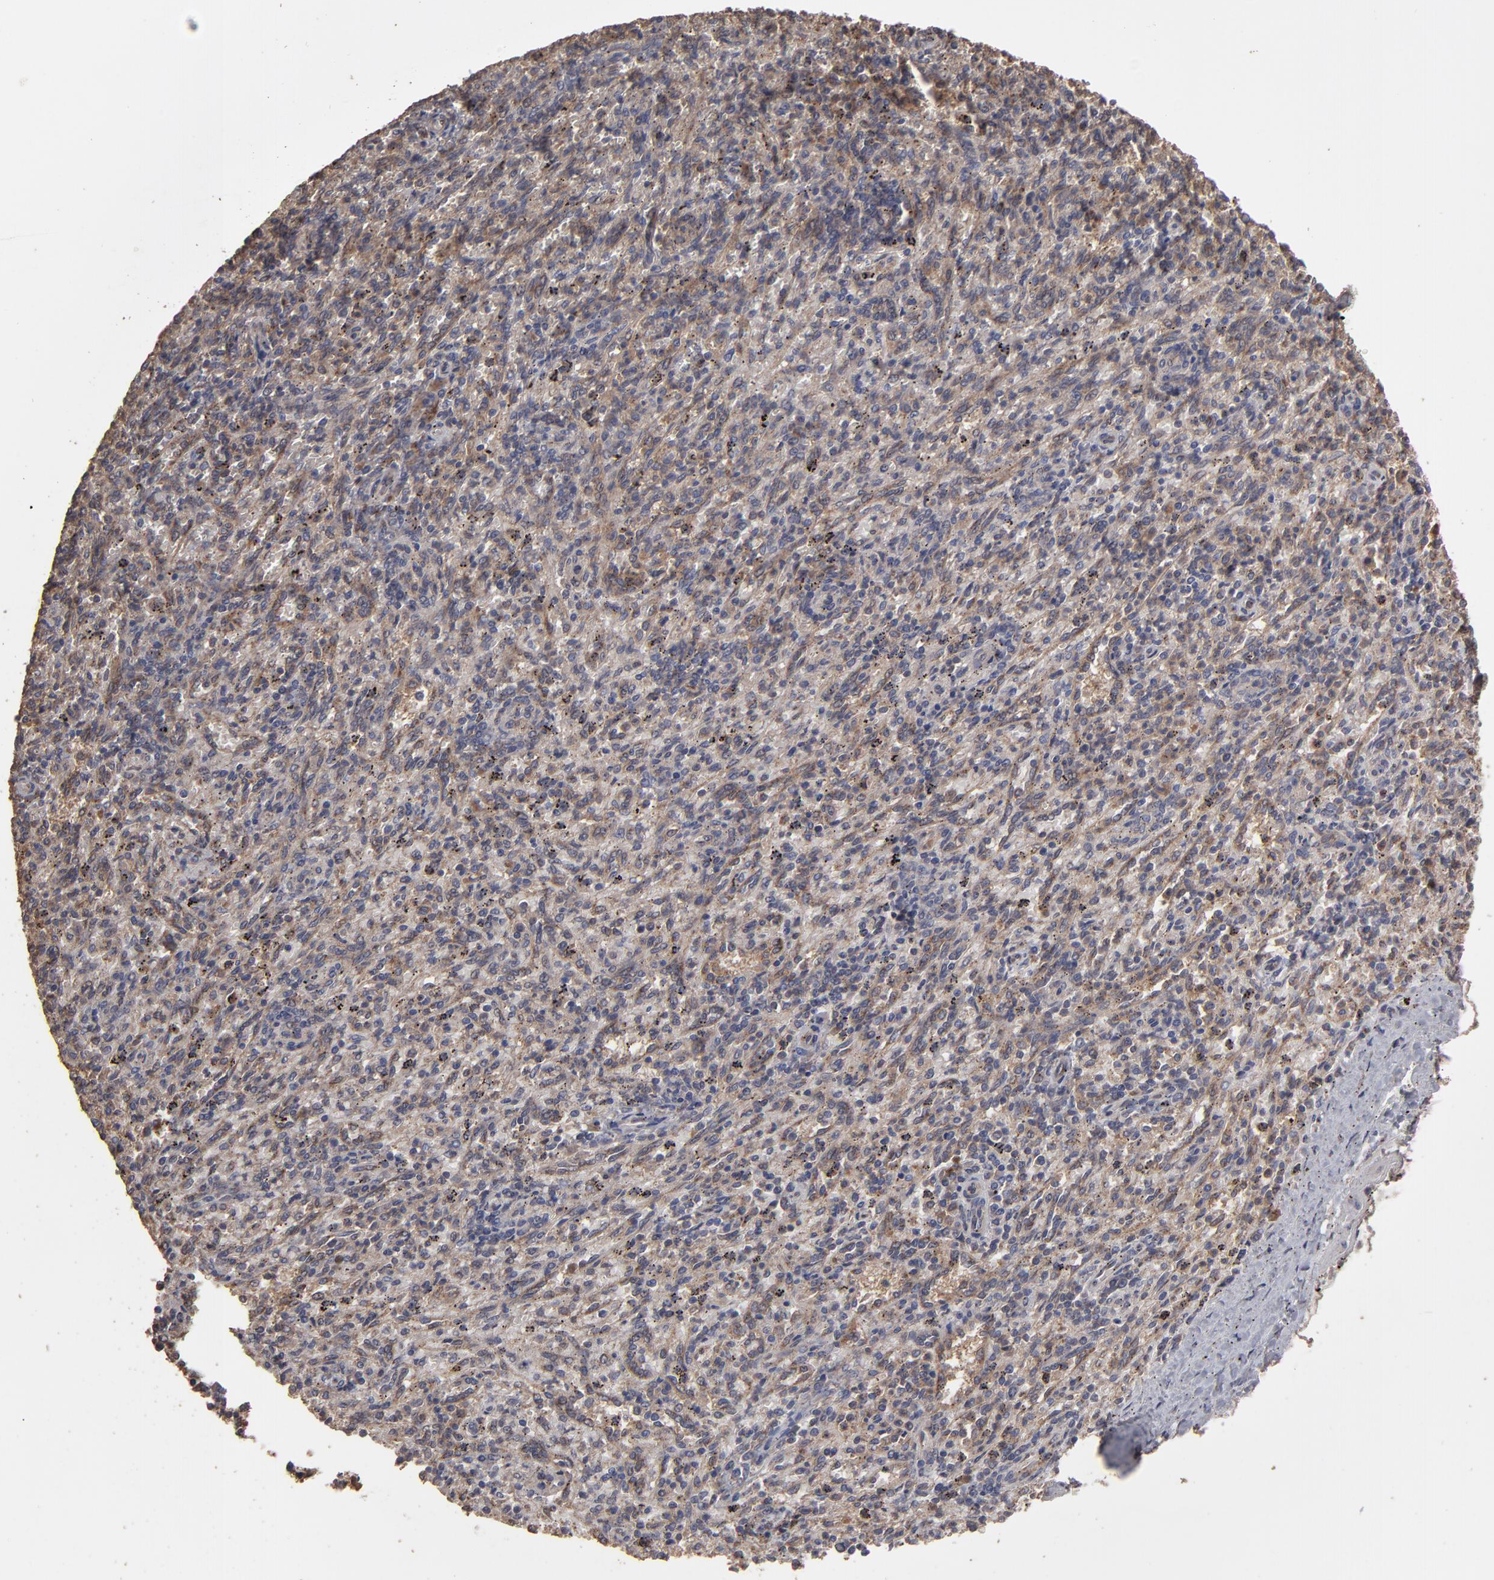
{"staining": {"intensity": "moderate", "quantity": "25%-75%", "location": "cytoplasmic/membranous"}, "tissue": "spleen", "cell_type": "Cells in red pulp", "image_type": "normal", "snomed": [{"axis": "morphology", "description": "Normal tissue, NOS"}, {"axis": "topography", "description": "Spleen"}], "caption": "Immunohistochemical staining of benign human spleen shows moderate cytoplasmic/membranous protein expression in about 25%-75% of cells in red pulp. Ihc stains the protein of interest in brown and the nuclei are stained blue.", "gene": "MMP2", "patient": {"sex": "female", "age": 10}}